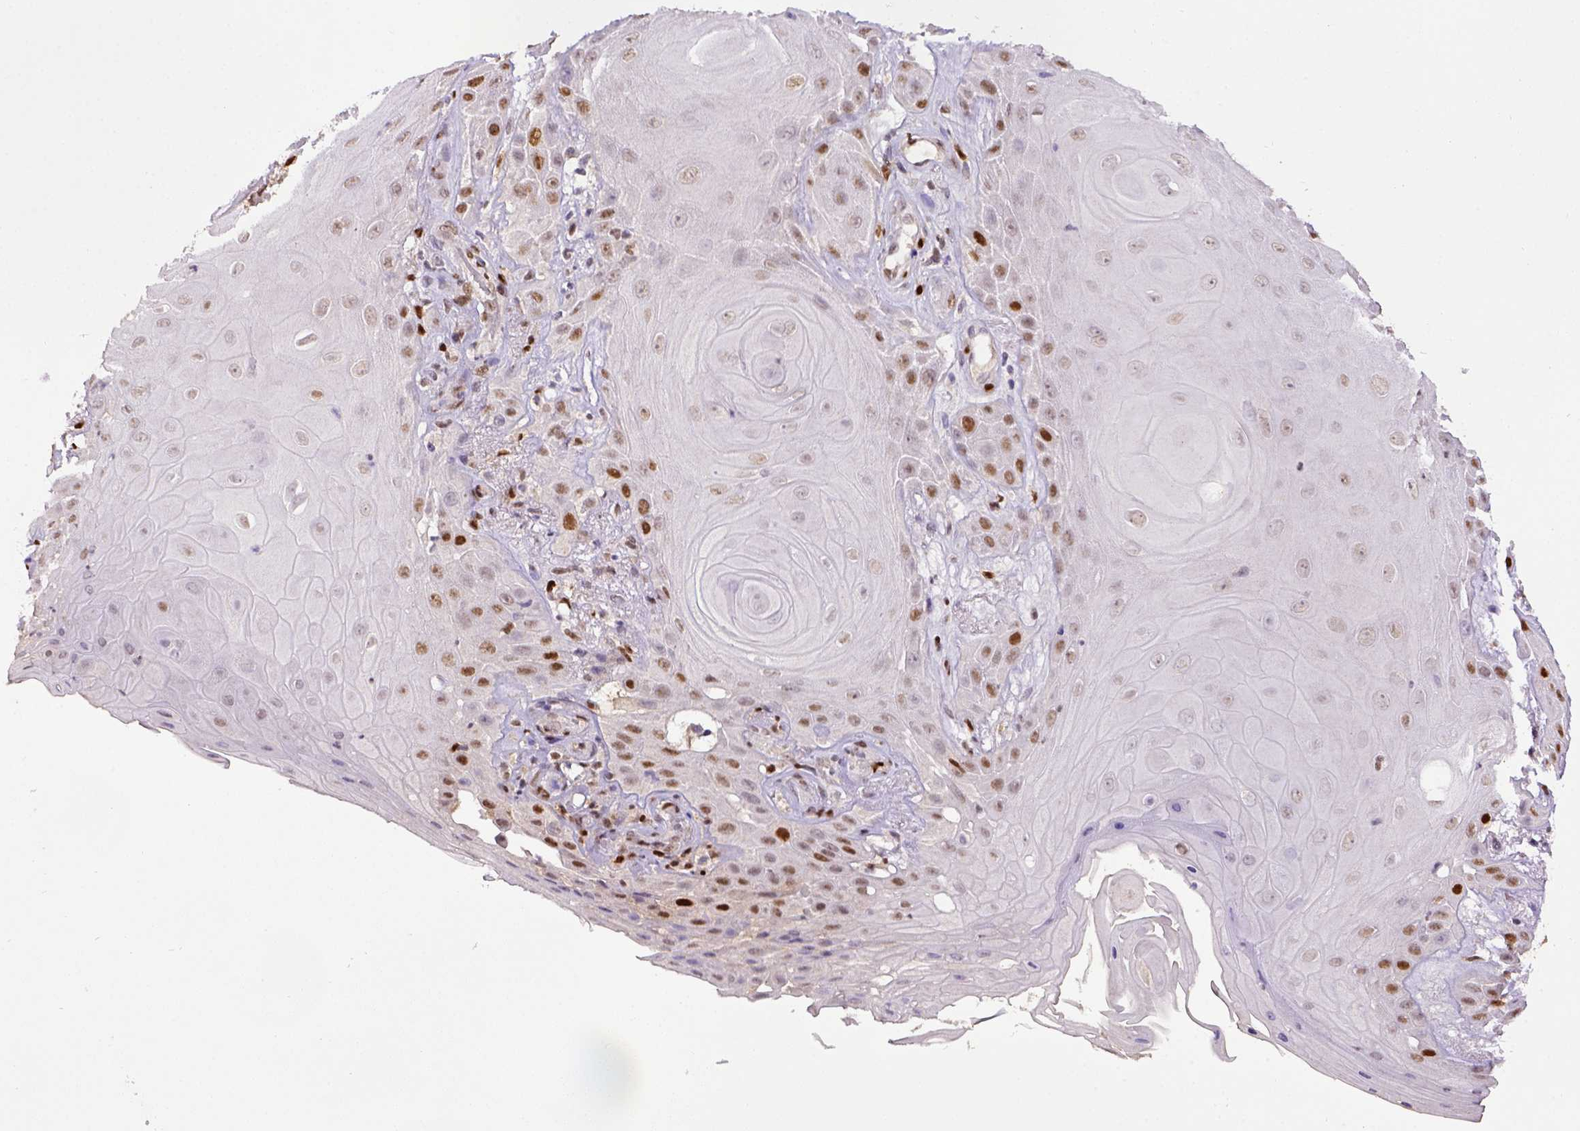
{"staining": {"intensity": "moderate", "quantity": "25%-75%", "location": "nuclear"}, "tissue": "skin cancer", "cell_type": "Tumor cells", "image_type": "cancer", "snomed": [{"axis": "morphology", "description": "Squamous cell carcinoma, NOS"}, {"axis": "topography", "description": "Skin"}], "caption": "Moderate nuclear expression for a protein is identified in about 25%-75% of tumor cells of squamous cell carcinoma (skin) using immunohistochemistry.", "gene": "CDKN1A", "patient": {"sex": "male", "age": 62}}